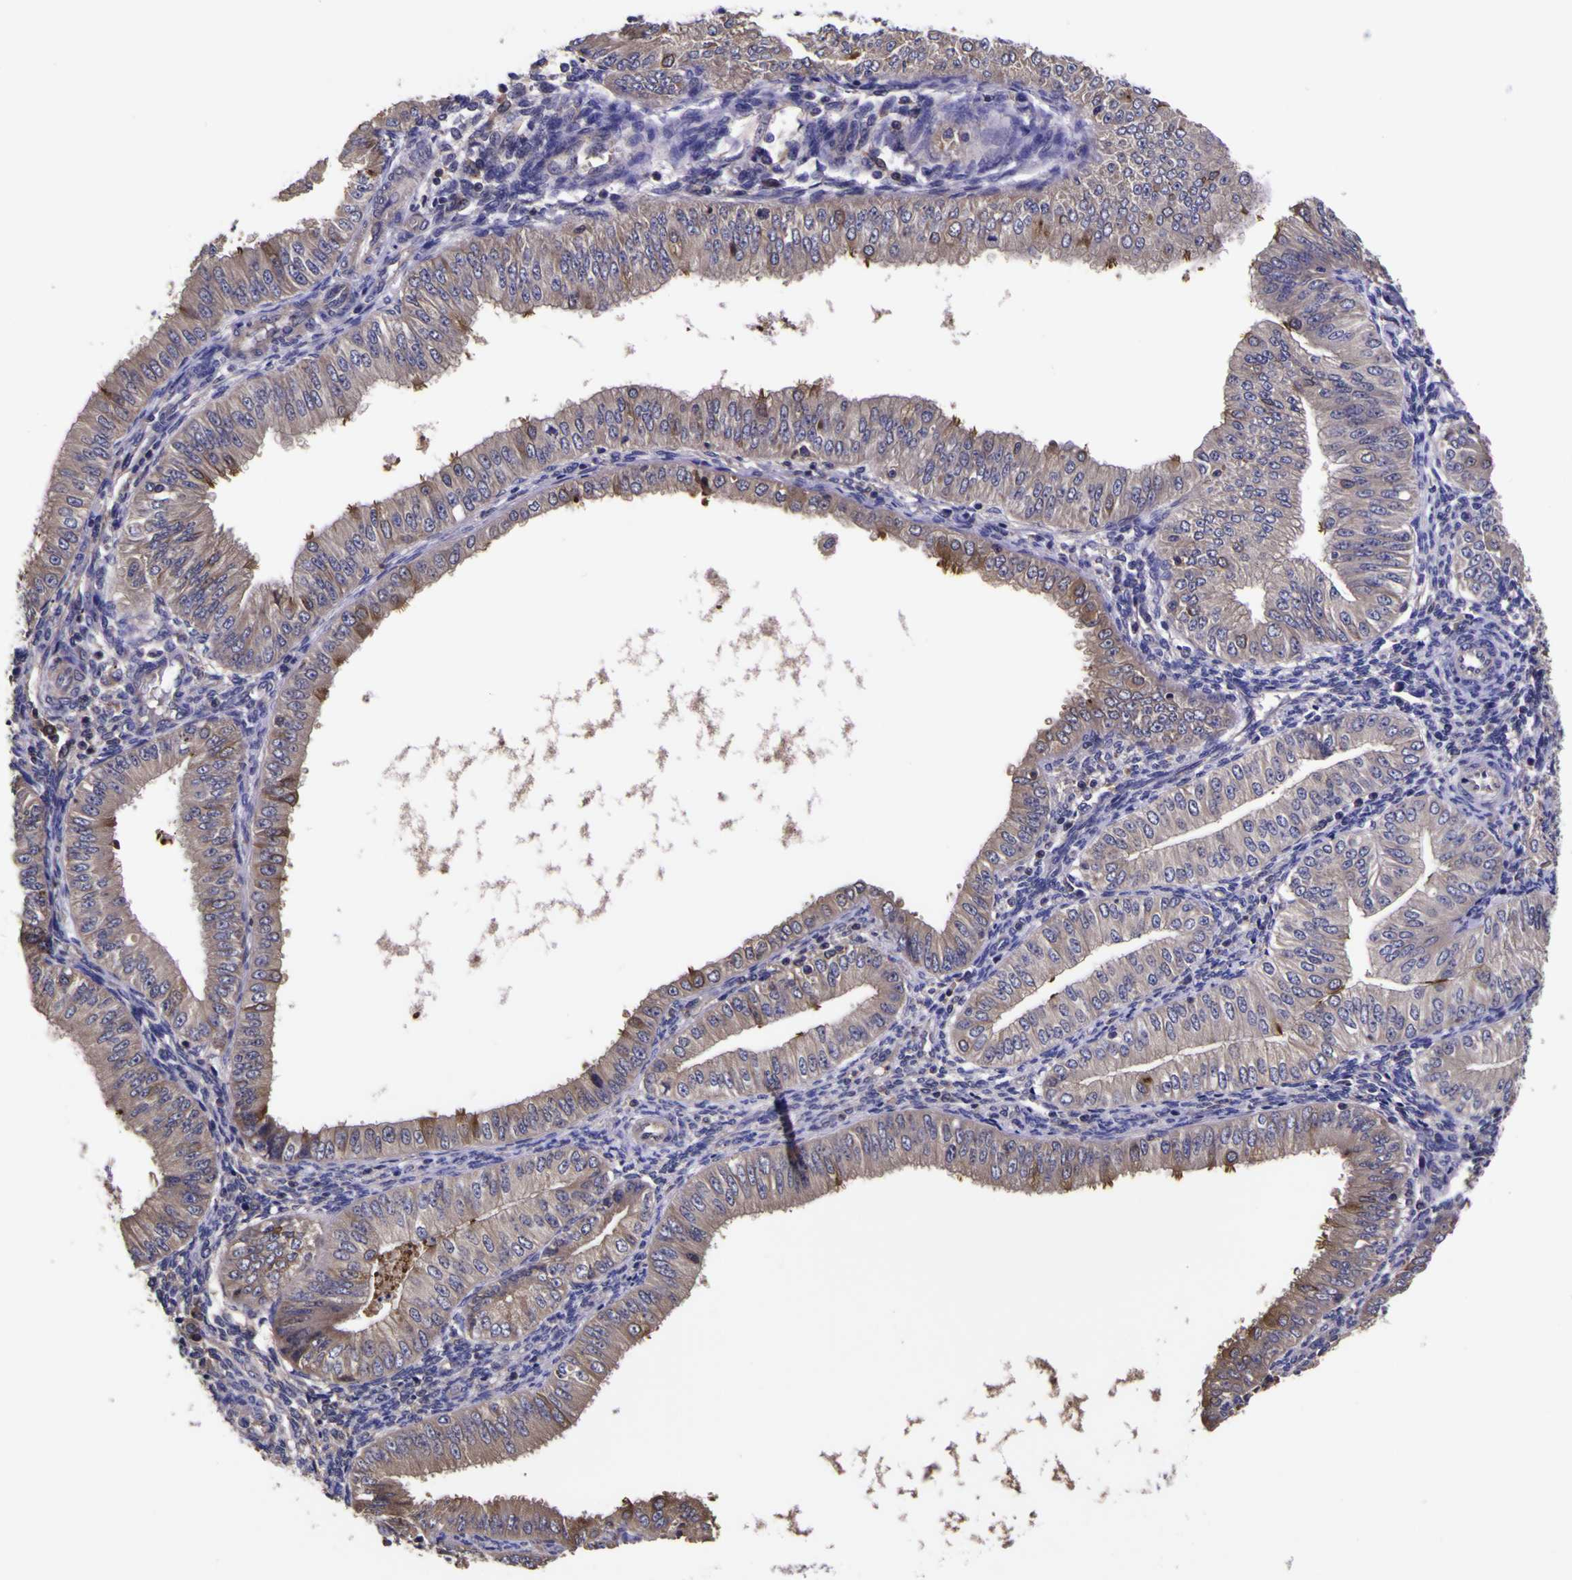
{"staining": {"intensity": "weak", "quantity": "25%-75%", "location": "cytoplasmic/membranous"}, "tissue": "endometrial cancer", "cell_type": "Tumor cells", "image_type": "cancer", "snomed": [{"axis": "morphology", "description": "Normal tissue, NOS"}, {"axis": "morphology", "description": "Adenocarcinoma, NOS"}, {"axis": "topography", "description": "Endometrium"}], "caption": "Endometrial cancer stained for a protein (brown) shows weak cytoplasmic/membranous positive expression in approximately 25%-75% of tumor cells.", "gene": "MAPK14", "patient": {"sex": "female", "age": 53}}